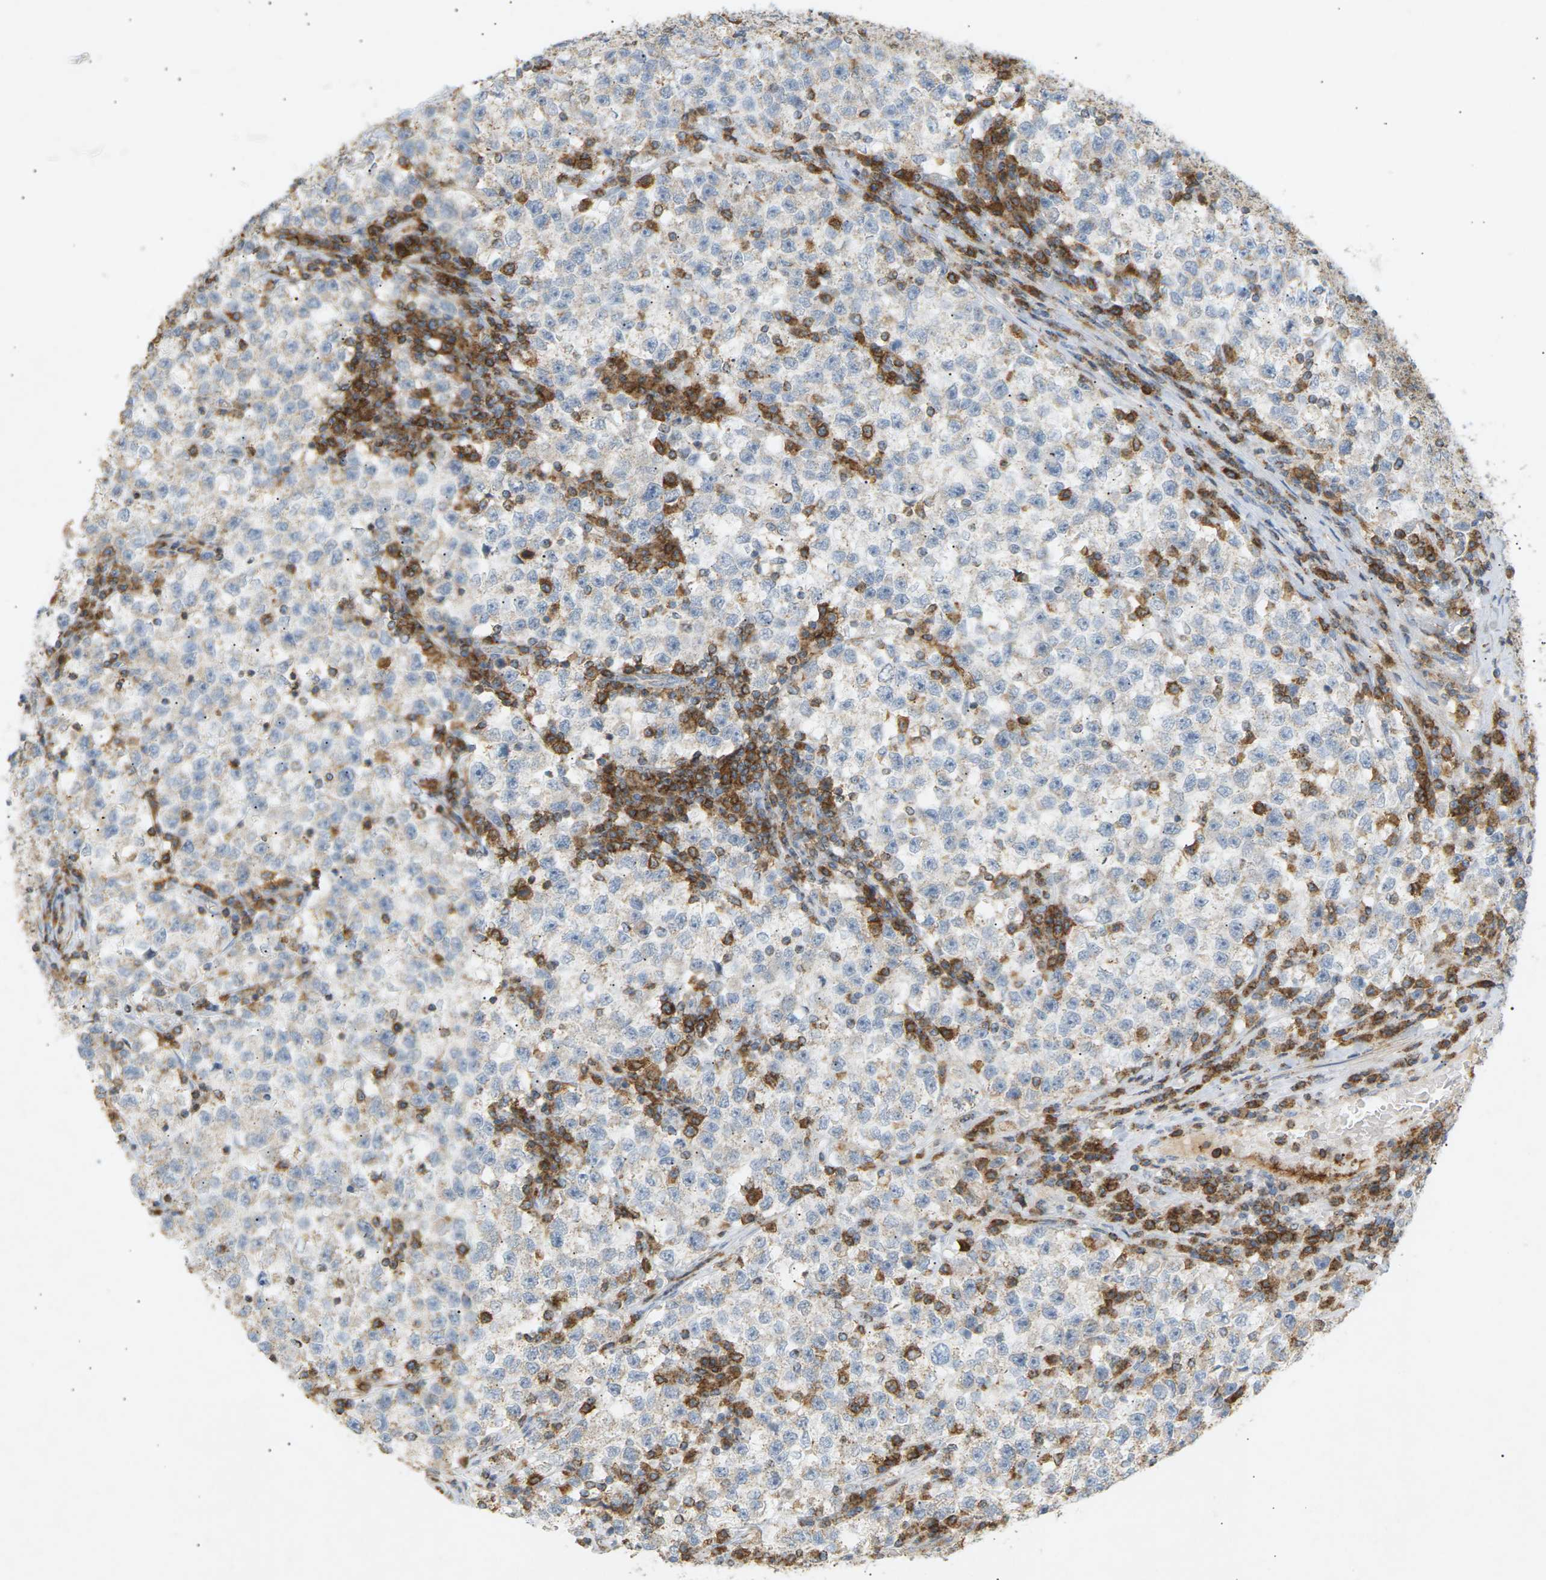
{"staining": {"intensity": "negative", "quantity": "none", "location": "none"}, "tissue": "testis cancer", "cell_type": "Tumor cells", "image_type": "cancer", "snomed": [{"axis": "morphology", "description": "Seminoma, NOS"}, {"axis": "topography", "description": "Testis"}], "caption": "DAB immunohistochemical staining of testis cancer (seminoma) demonstrates no significant staining in tumor cells.", "gene": "LIME1", "patient": {"sex": "male", "age": 22}}